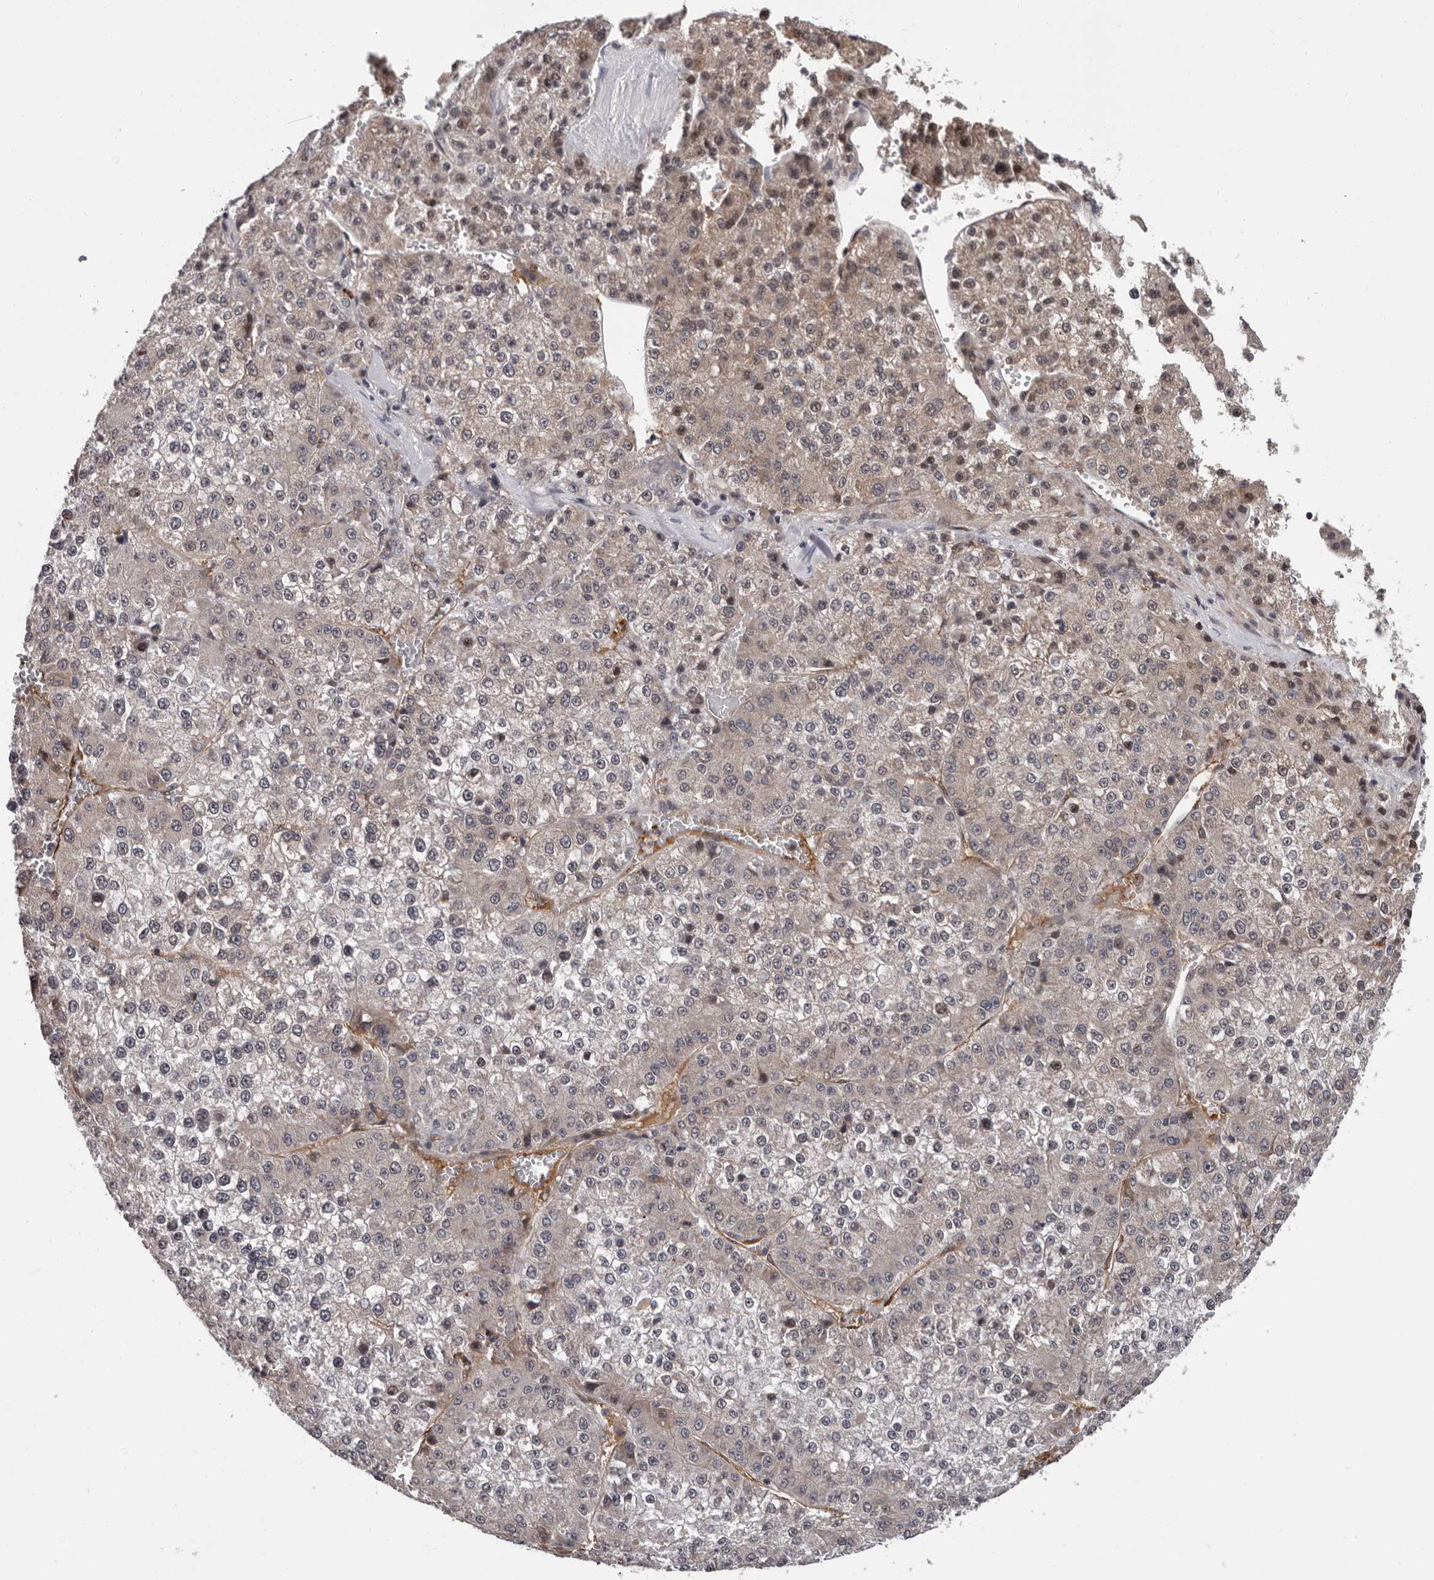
{"staining": {"intensity": "weak", "quantity": "25%-75%", "location": "cytoplasmic/membranous,nuclear"}, "tissue": "liver cancer", "cell_type": "Tumor cells", "image_type": "cancer", "snomed": [{"axis": "morphology", "description": "Carcinoma, Hepatocellular, NOS"}, {"axis": "topography", "description": "Liver"}], "caption": "Protein staining of liver hepatocellular carcinoma tissue exhibits weak cytoplasmic/membranous and nuclear staining in about 25%-75% of tumor cells.", "gene": "MED8", "patient": {"sex": "female", "age": 73}}